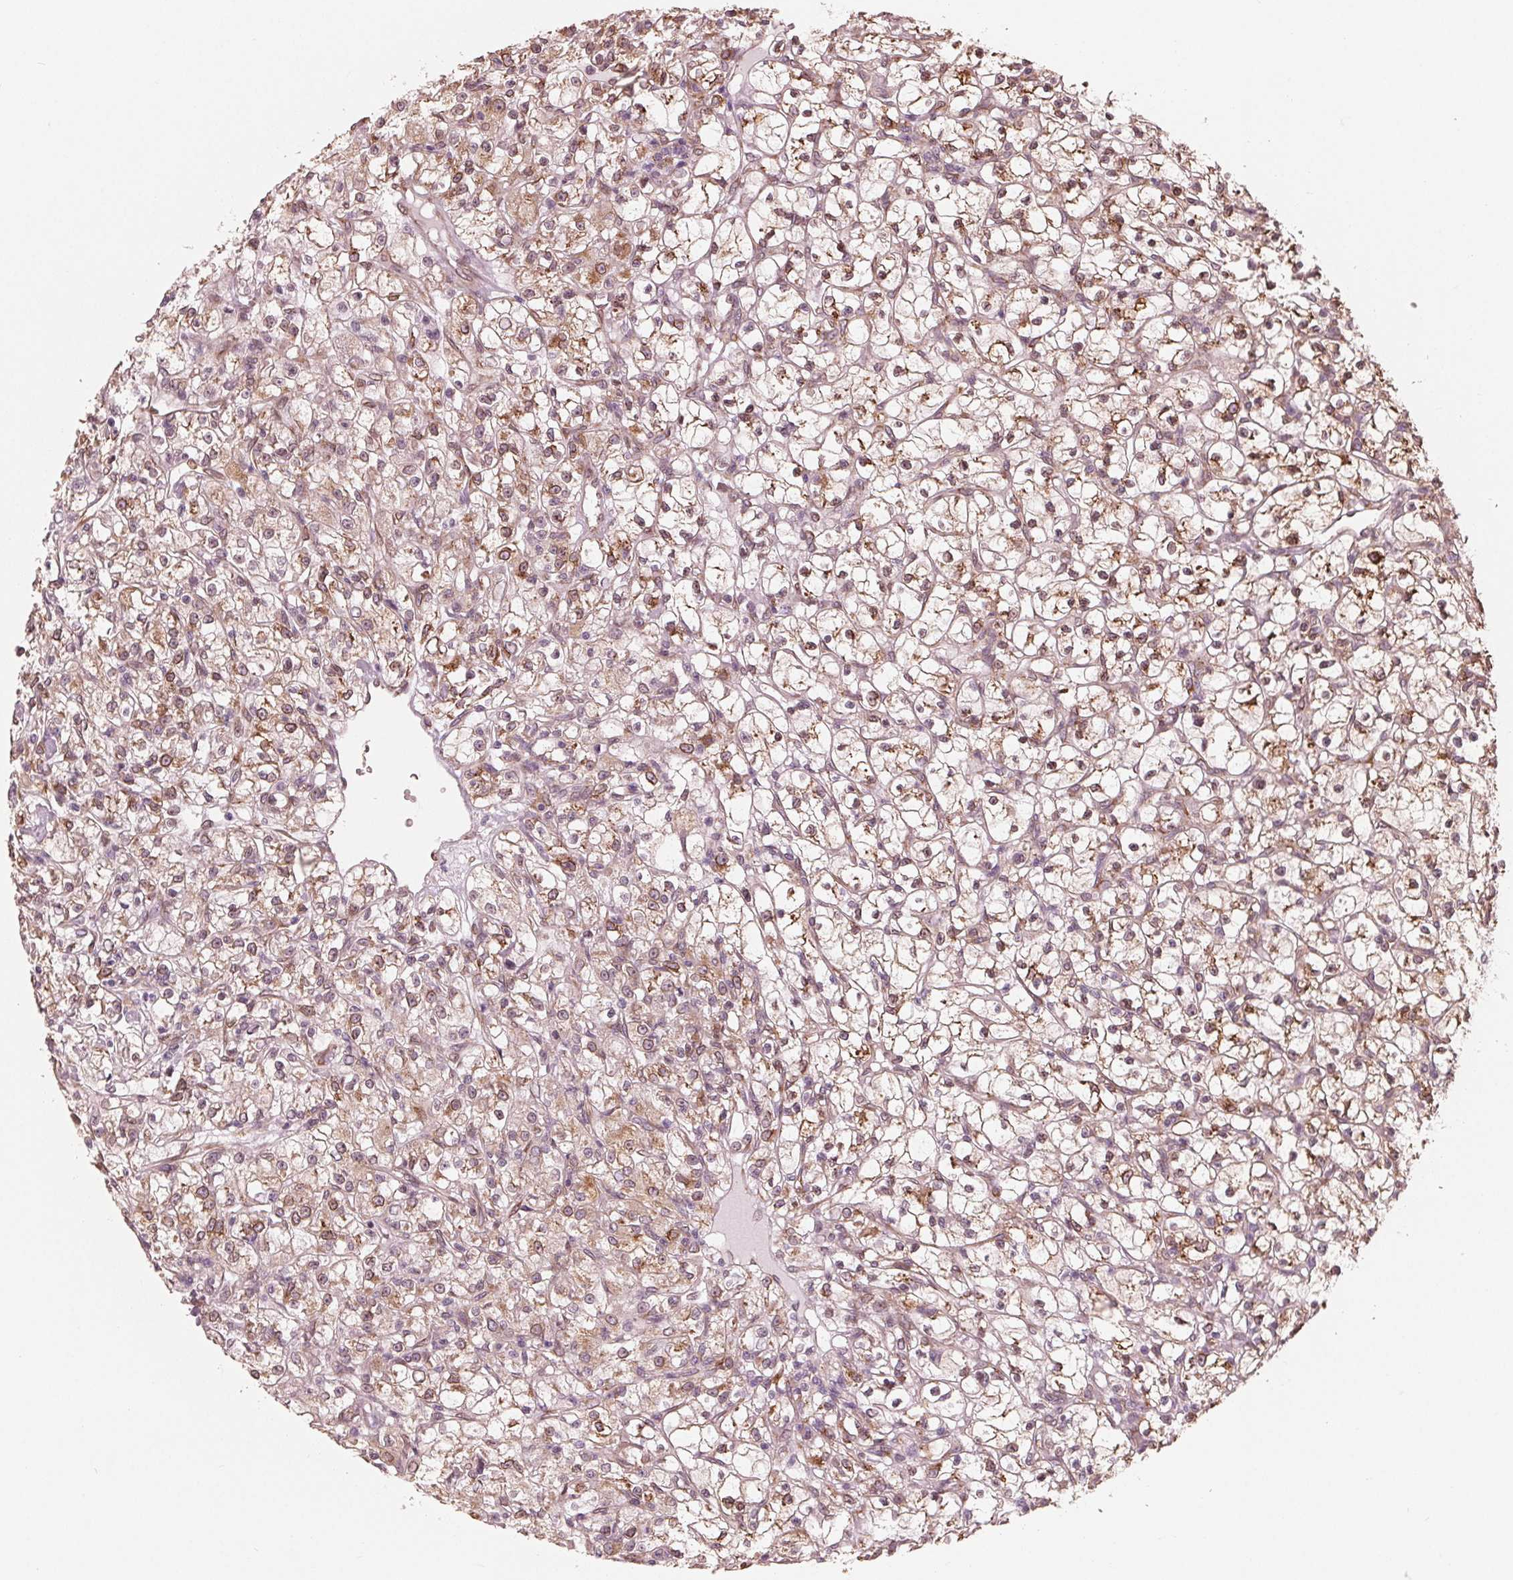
{"staining": {"intensity": "moderate", "quantity": ">75%", "location": "cytoplasmic/membranous"}, "tissue": "renal cancer", "cell_type": "Tumor cells", "image_type": "cancer", "snomed": [{"axis": "morphology", "description": "Adenocarcinoma, NOS"}, {"axis": "topography", "description": "Kidney"}], "caption": "A micrograph showing moderate cytoplasmic/membranous staining in approximately >75% of tumor cells in adenocarcinoma (renal), as visualized by brown immunohistochemical staining.", "gene": "IKBIP", "patient": {"sex": "female", "age": 59}}